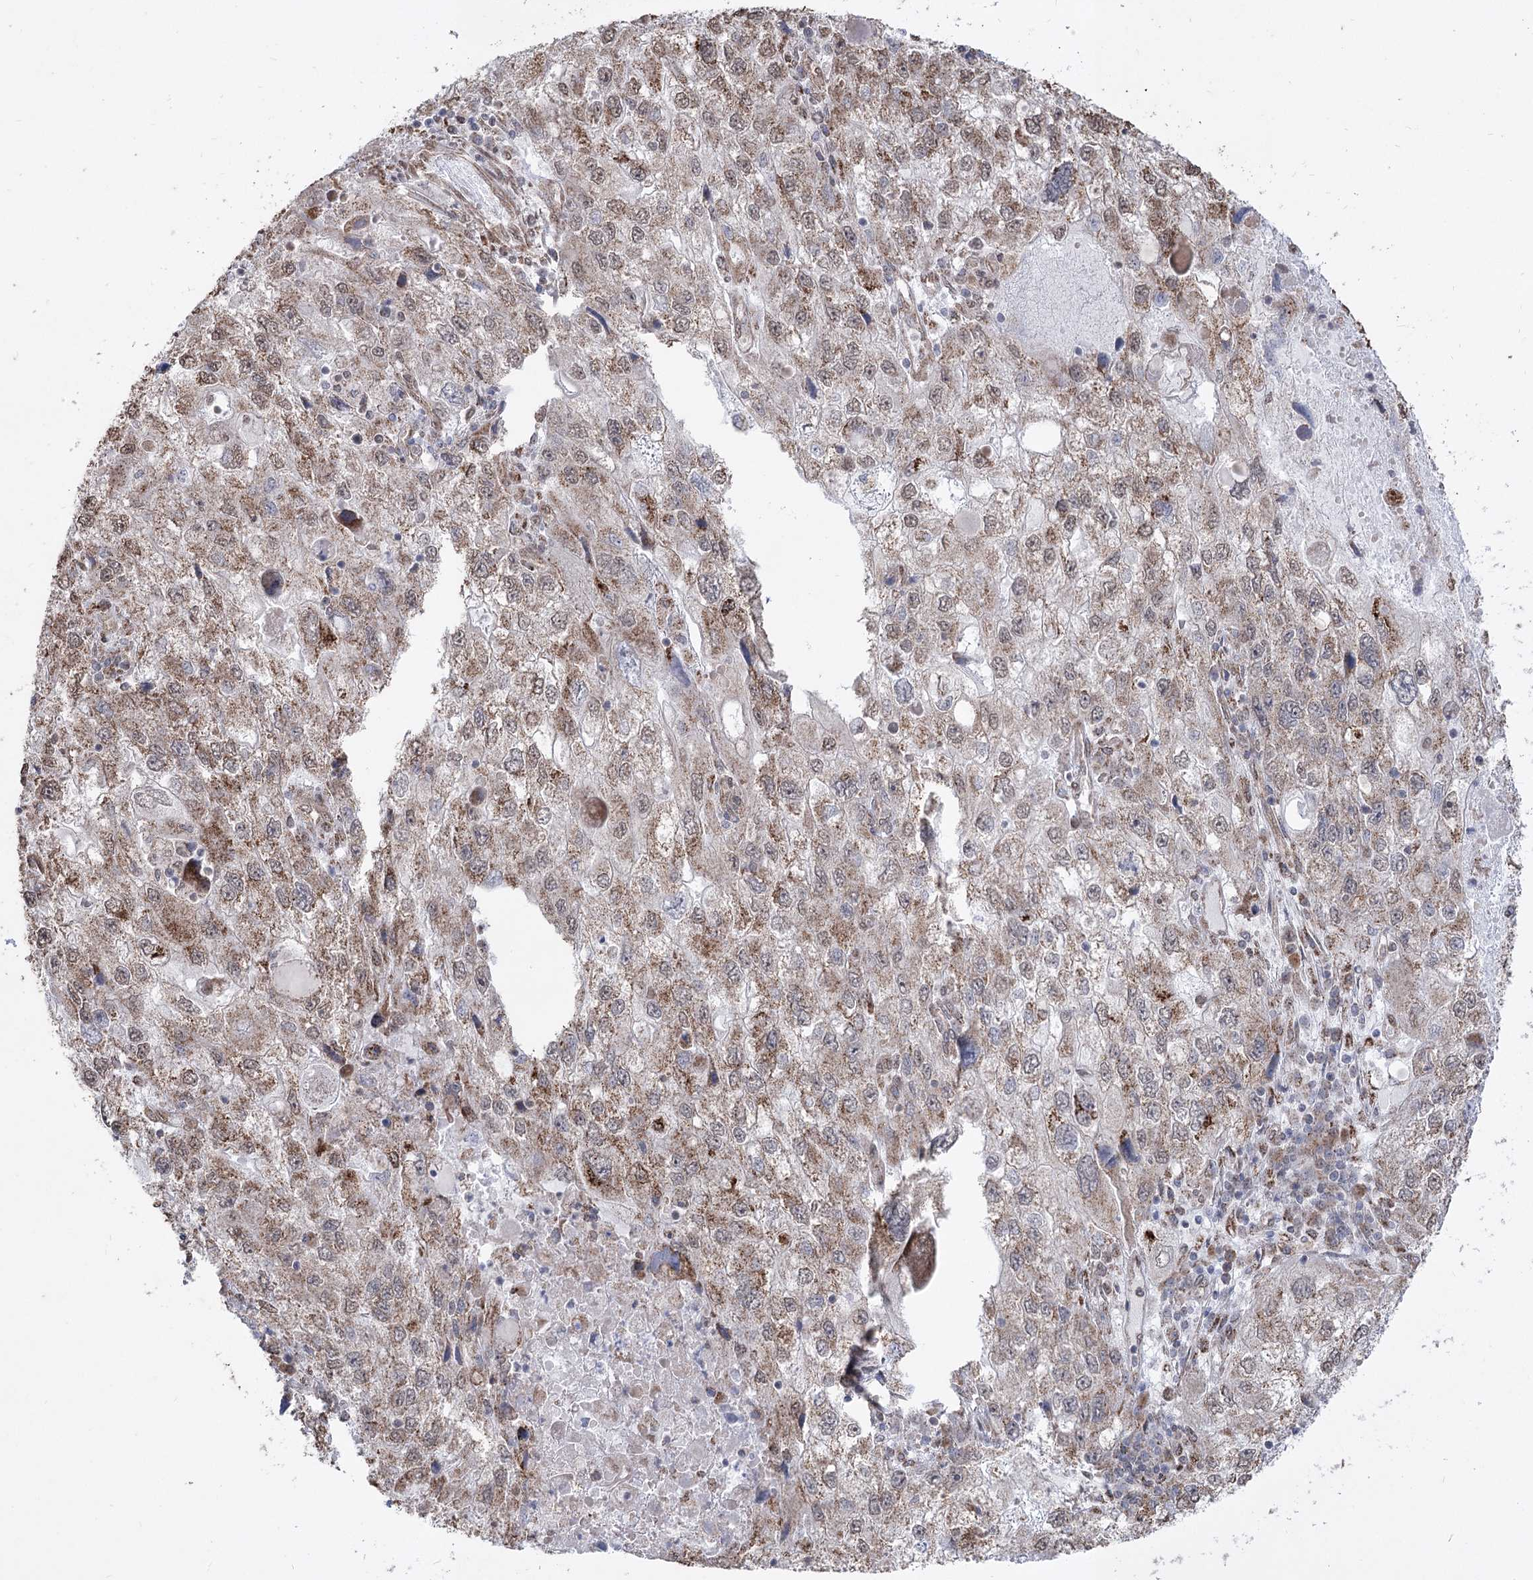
{"staining": {"intensity": "moderate", "quantity": ">75%", "location": "cytoplasmic/membranous"}, "tissue": "endometrial cancer", "cell_type": "Tumor cells", "image_type": "cancer", "snomed": [{"axis": "morphology", "description": "Adenocarcinoma, NOS"}, {"axis": "topography", "description": "Endometrium"}], "caption": "Immunohistochemical staining of endometrial cancer shows medium levels of moderate cytoplasmic/membranous expression in approximately >75% of tumor cells.", "gene": "ZSCAN23", "patient": {"sex": "female", "age": 49}}